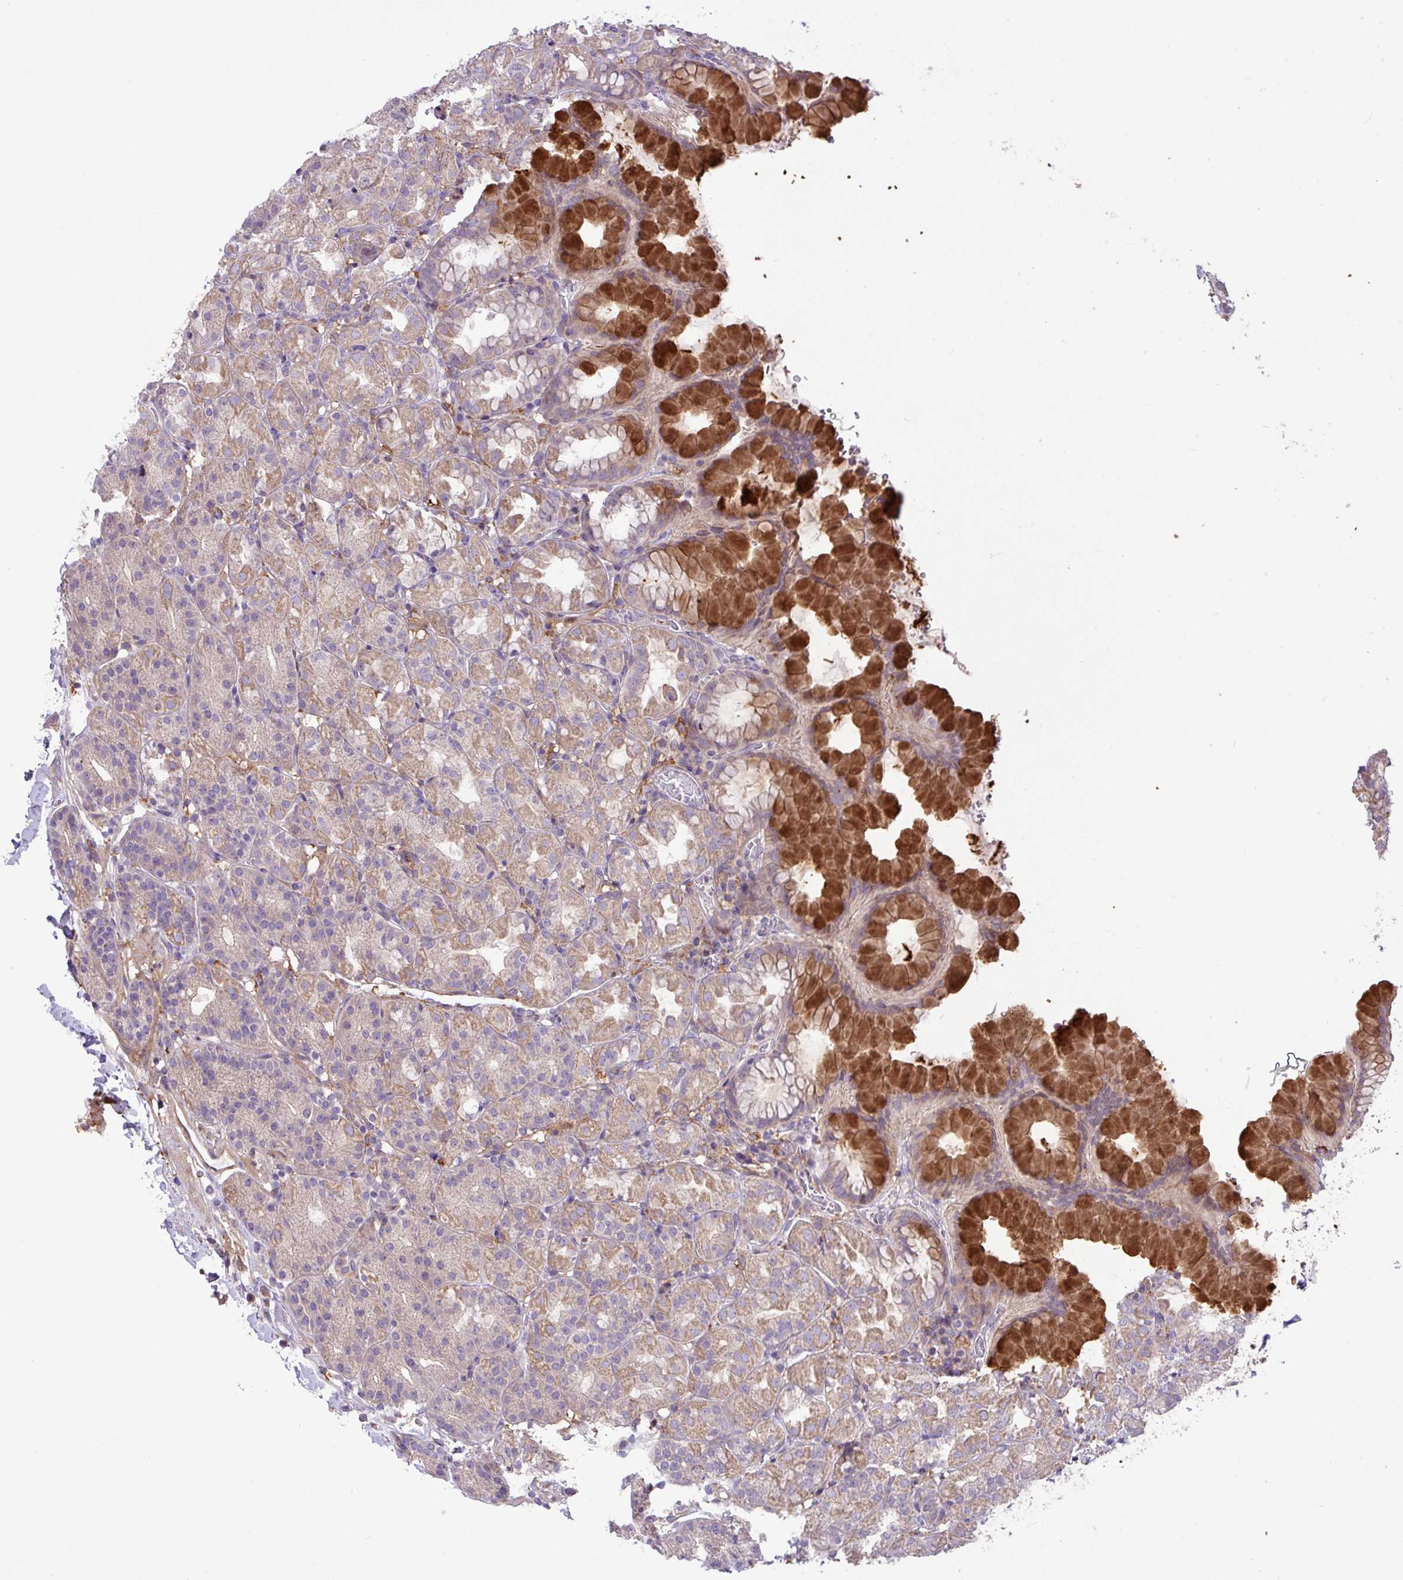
{"staining": {"intensity": "strong", "quantity": "<25%", "location": "cytoplasmic/membranous"}, "tissue": "stomach", "cell_type": "Glandular cells", "image_type": "normal", "snomed": [{"axis": "morphology", "description": "Normal tissue, NOS"}, {"axis": "topography", "description": "Stomach, upper"}], "caption": "Brown immunohistochemical staining in unremarkable human stomach demonstrates strong cytoplasmic/membranous expression in about <25% of glandular cells.", "gene": "ARHGEF25", "patient": {"sex": "female", "age": 81}}